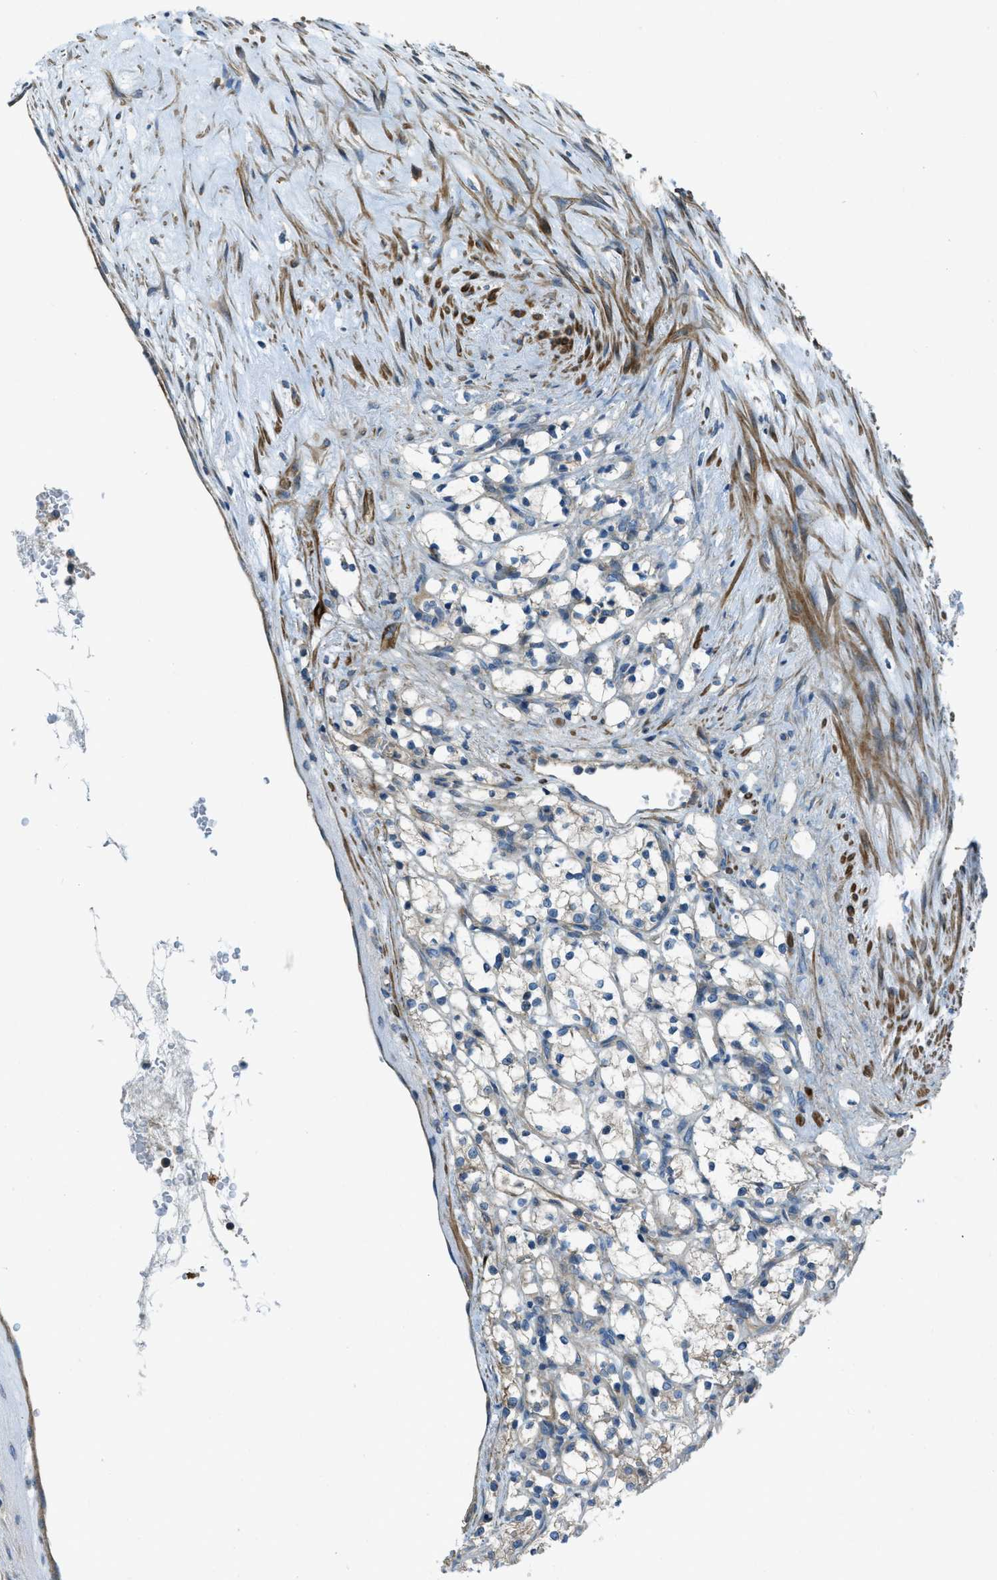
{"staining": {"intensity": "negative", "quantity": "none", "location": "none"}, "tissue": "renal cancer", "cell_type": "Tumor cells", "image_type": "cancer", "snomed": [{"axis": "morphology", "description": "Adenocarcinoma, NOS"}, {"axis": "topography", "description": "Kidney"}], "caption": "Immunohistochemistry of renal cancer reveals no expression in tumor cells.", "gene": "VEZT", "patient": {"sex": "female", "age": 69}}